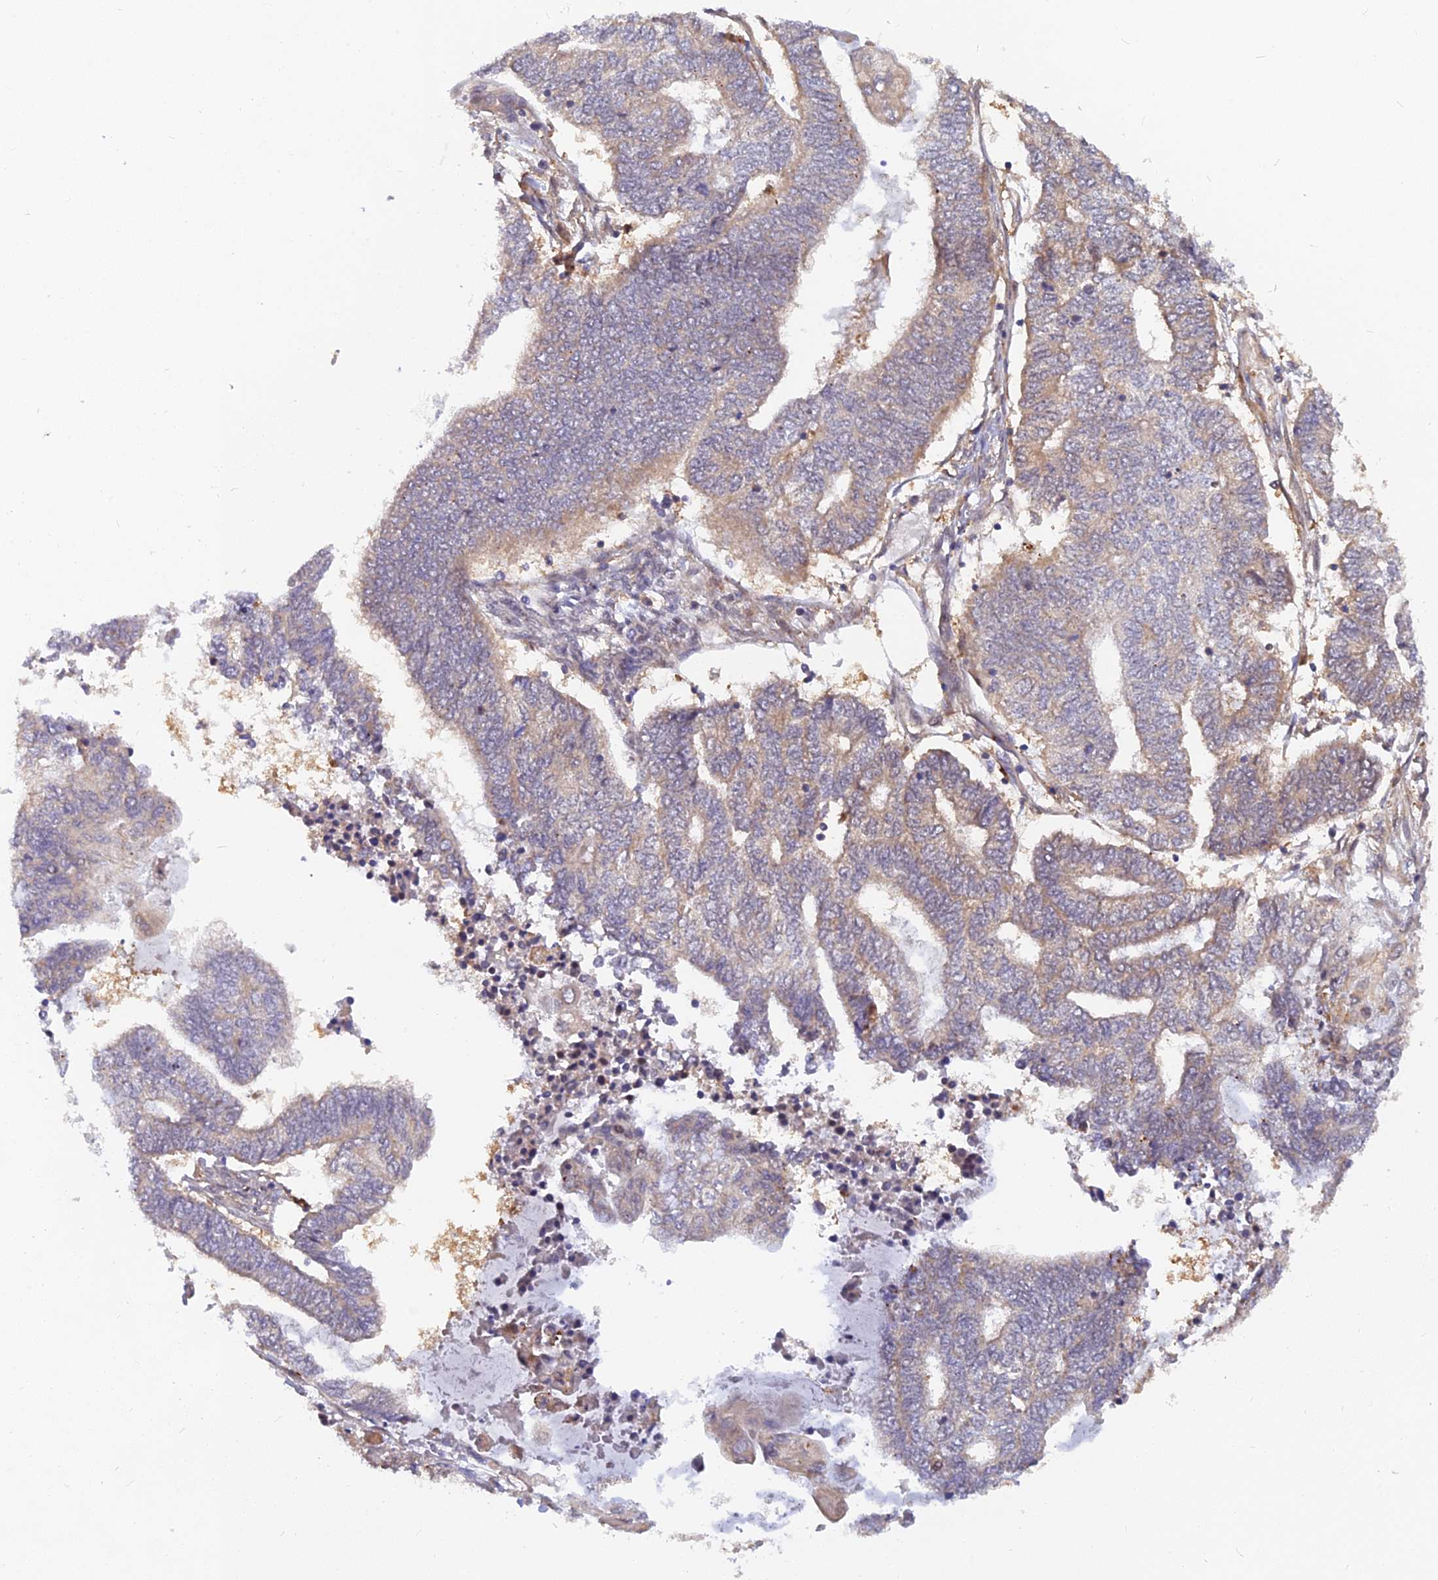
{"staining": {"intensity": "weak", "quantity": "25%-75%", "location": "cytoplasmic/membranous"}, "tissue": "endometrial cancer", "cell_type": "Tumor cells", "image_type": "cancer", "snomed": [{"axis": "morphology", "description": "Adenocarcinoma, NOS"}, {"axis": "topography", "description": "Uterus"}, {"axis": "topography", "description": "Endometrium"}], "caption": "Human adenocarcinoma (endometrial) stained with a brown dye demonstrates weak cytoplasmic/membranous positive positivity in about 25%-75% of tumor cells.", "gene": "ARL2BP", "patient": {"sex": "female", "age": 70}}